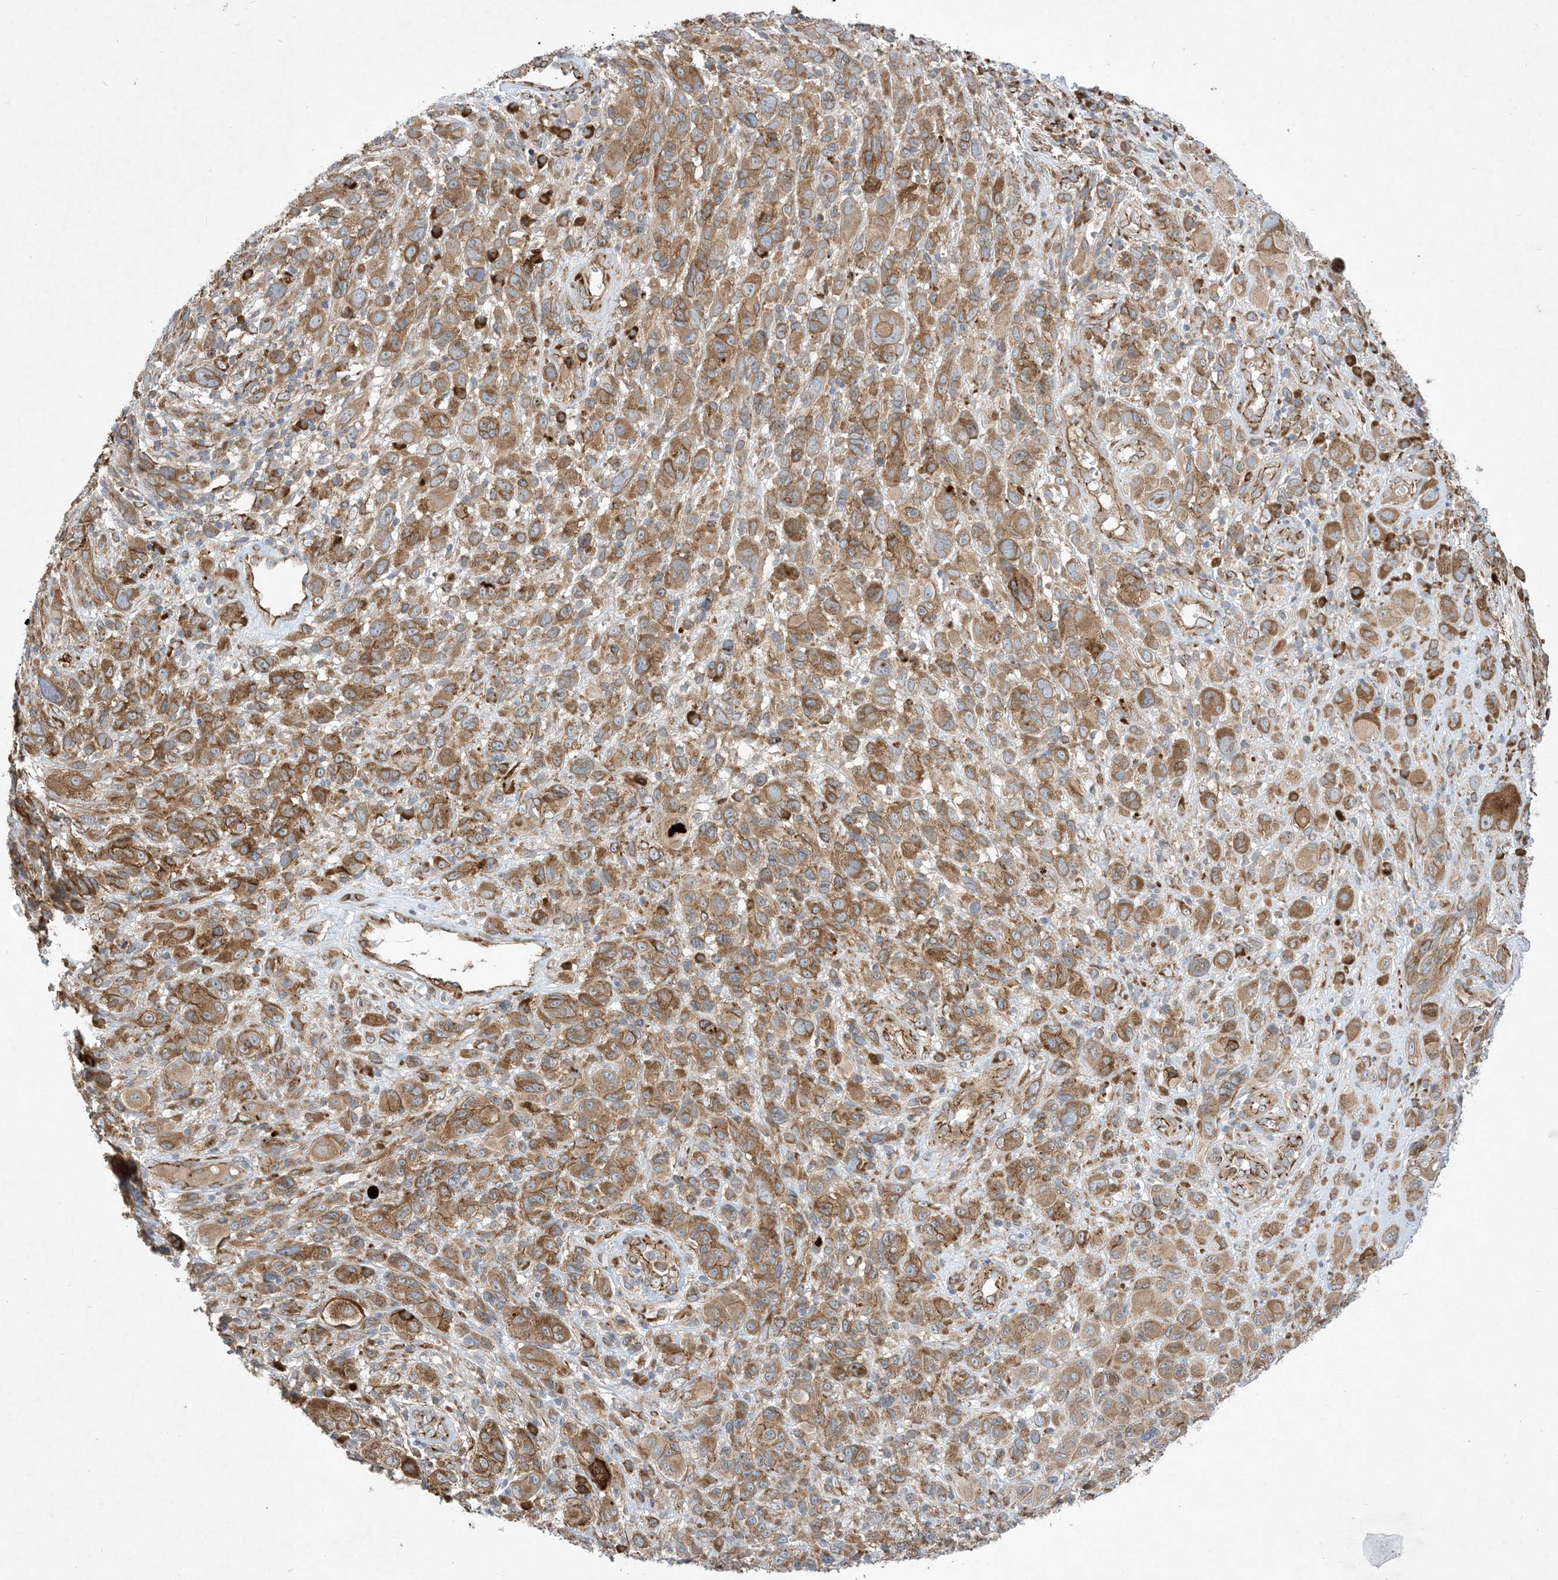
{"staining": {"intensity": "moderate", "quantity": ">75%", "location": "cytoplasmic/membranous"}, "tissue": "melanoma", "cell_type": "Tumor cells", "image_type": "cancer", "snomed": [{"axis": "morphology", "description": "Malignant melanoma, NOS"}, {"axis": "topography", "description": "Skin of trunk"}], "caption": "Protein expression analysis of human malignant melanoma reveals moderate cytoplasmic/membranous positivity in approximately >75% of tumor cells. (Stains: DAB in brown, nuclei in blue, Microscopy: brightfield microscopy at high magnification).", "gene": "OTOP1", "patient": {"sex": "male", "age": 71}}